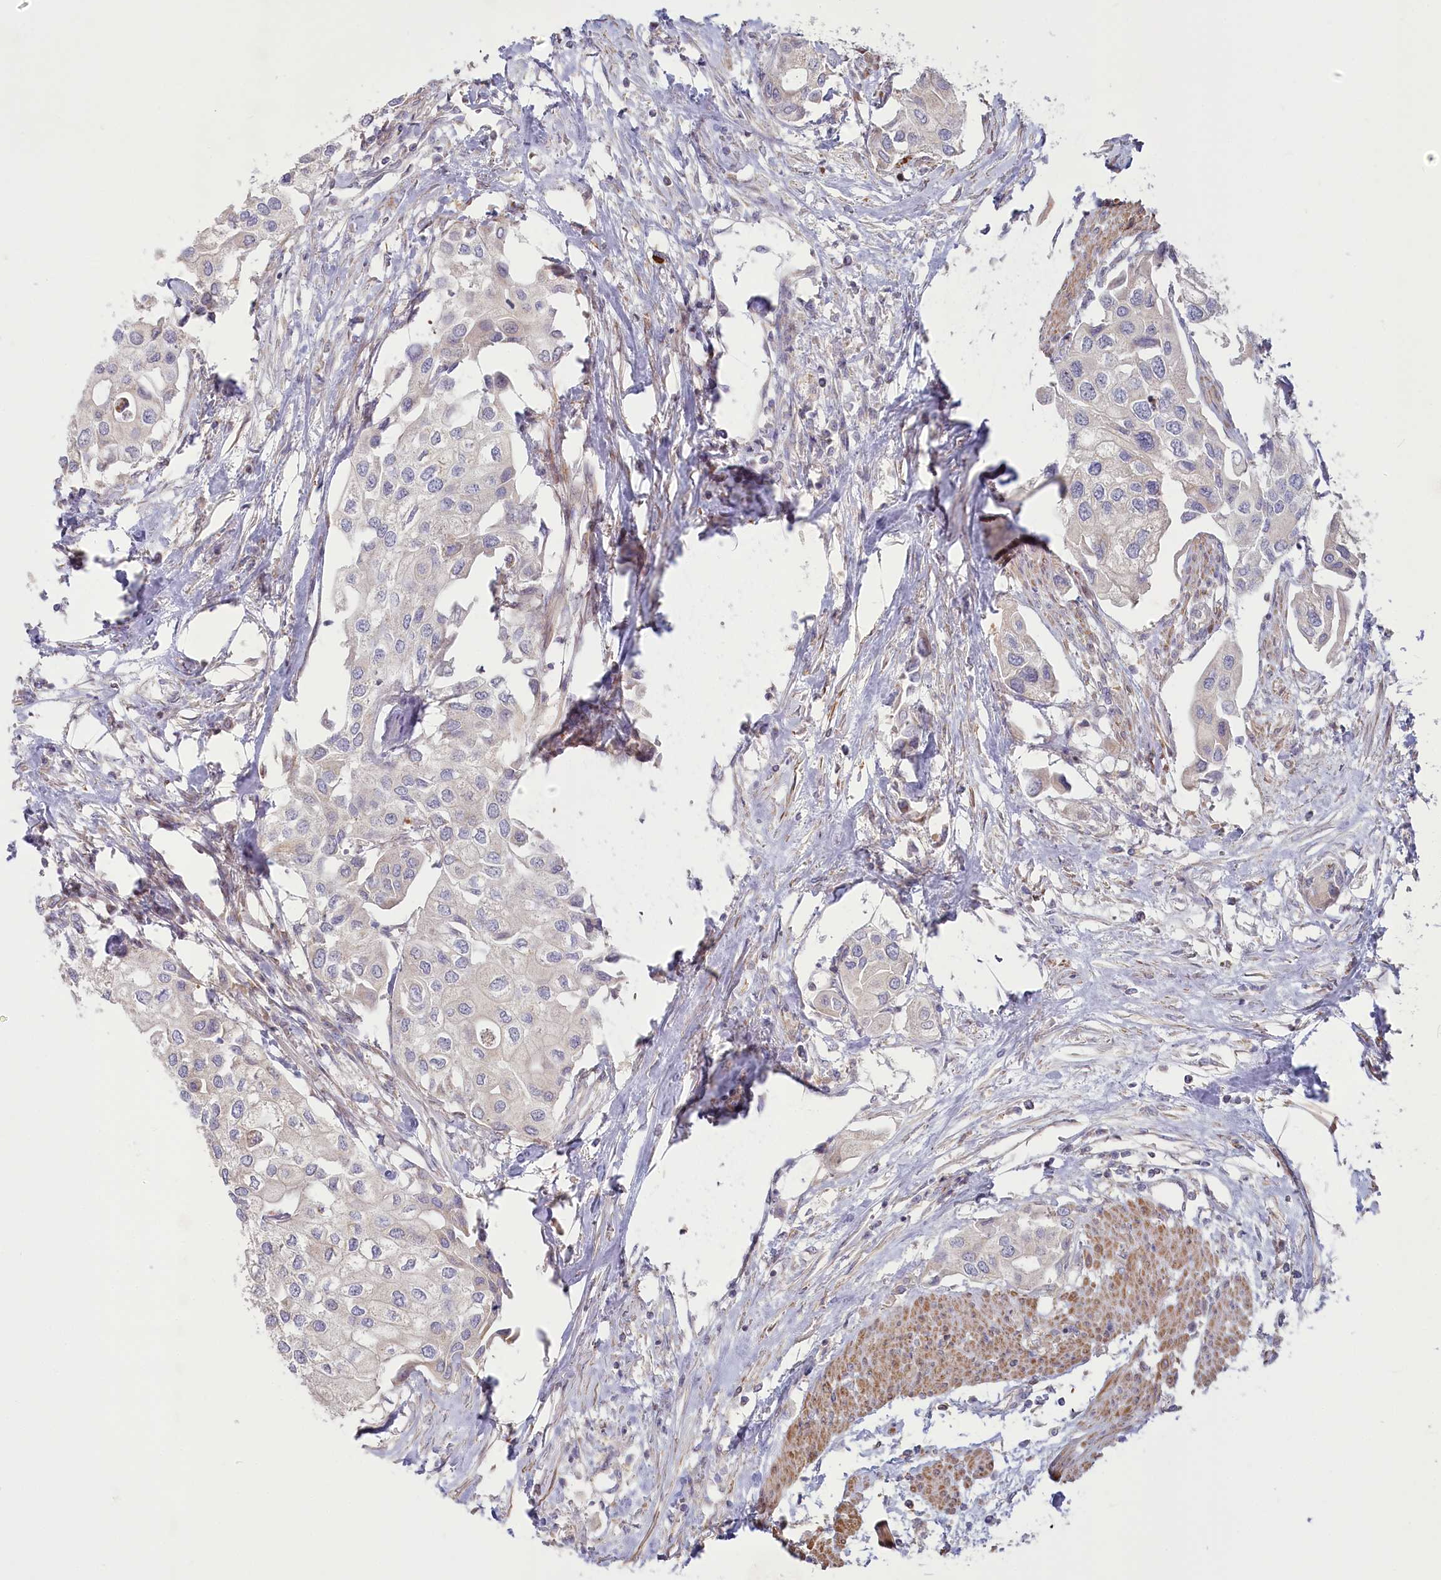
{"staining": {"intensity": "negative", "quantity": "none", "location": "none"}, "tissue": "urothelial cancer", "cell_type": "Tumor cells", "image_type": "cancer", "snomed": [{"axis": "morphology", "description": "Urothelial carcinoma, High grade"}, {"axis": "topography", "description": "Urinary bladder"}], "caption": "High-grade urothelial carcinoma stained for a protein using immunohistochemistry (IHC) shows no staining tumor cells.", "gene": "MTG1", "patient": {"sex": "male", "age": 64}}